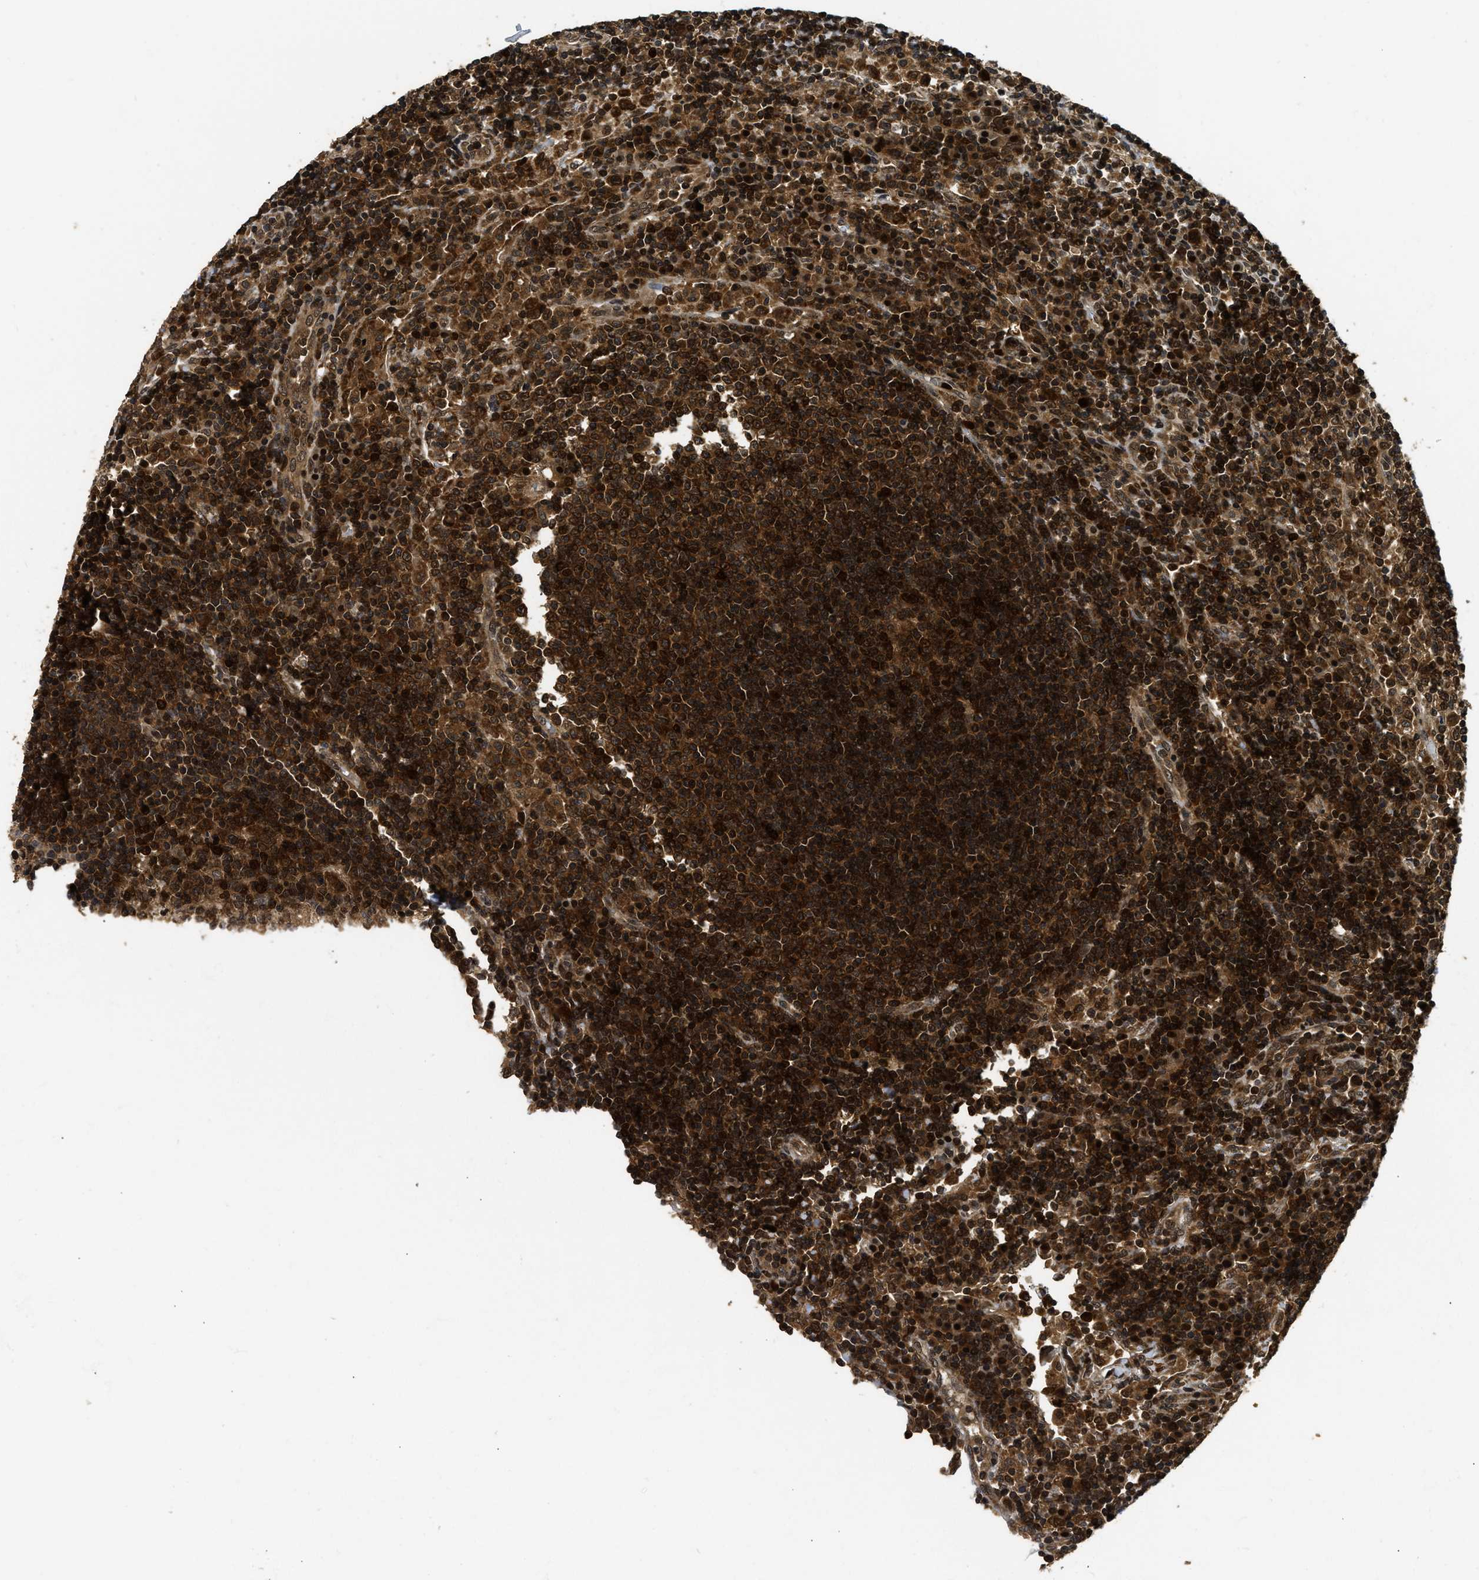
{"staining": {"intensity": "strong", "quantity": ">75%", "location": "cytoplasmic/membranous,nuclear"}, "tissue": "lymph node", "cell_type": "Germinal center cells", "image_type": "normal", "snomed": [{"axis": "morphology", "description": "Normal tissue, NOS"}, {"axis": "topography", "description": "Lymph node"}], "caption": "The photomicrograph shows staining of unremarkable lymph node, revealing strong cytoplasmic/membranous,nuclear protein positivity (brown color) within germinal center cells.", "gene": "ADSL", "patient": {"sex": "female", "age": 53}}